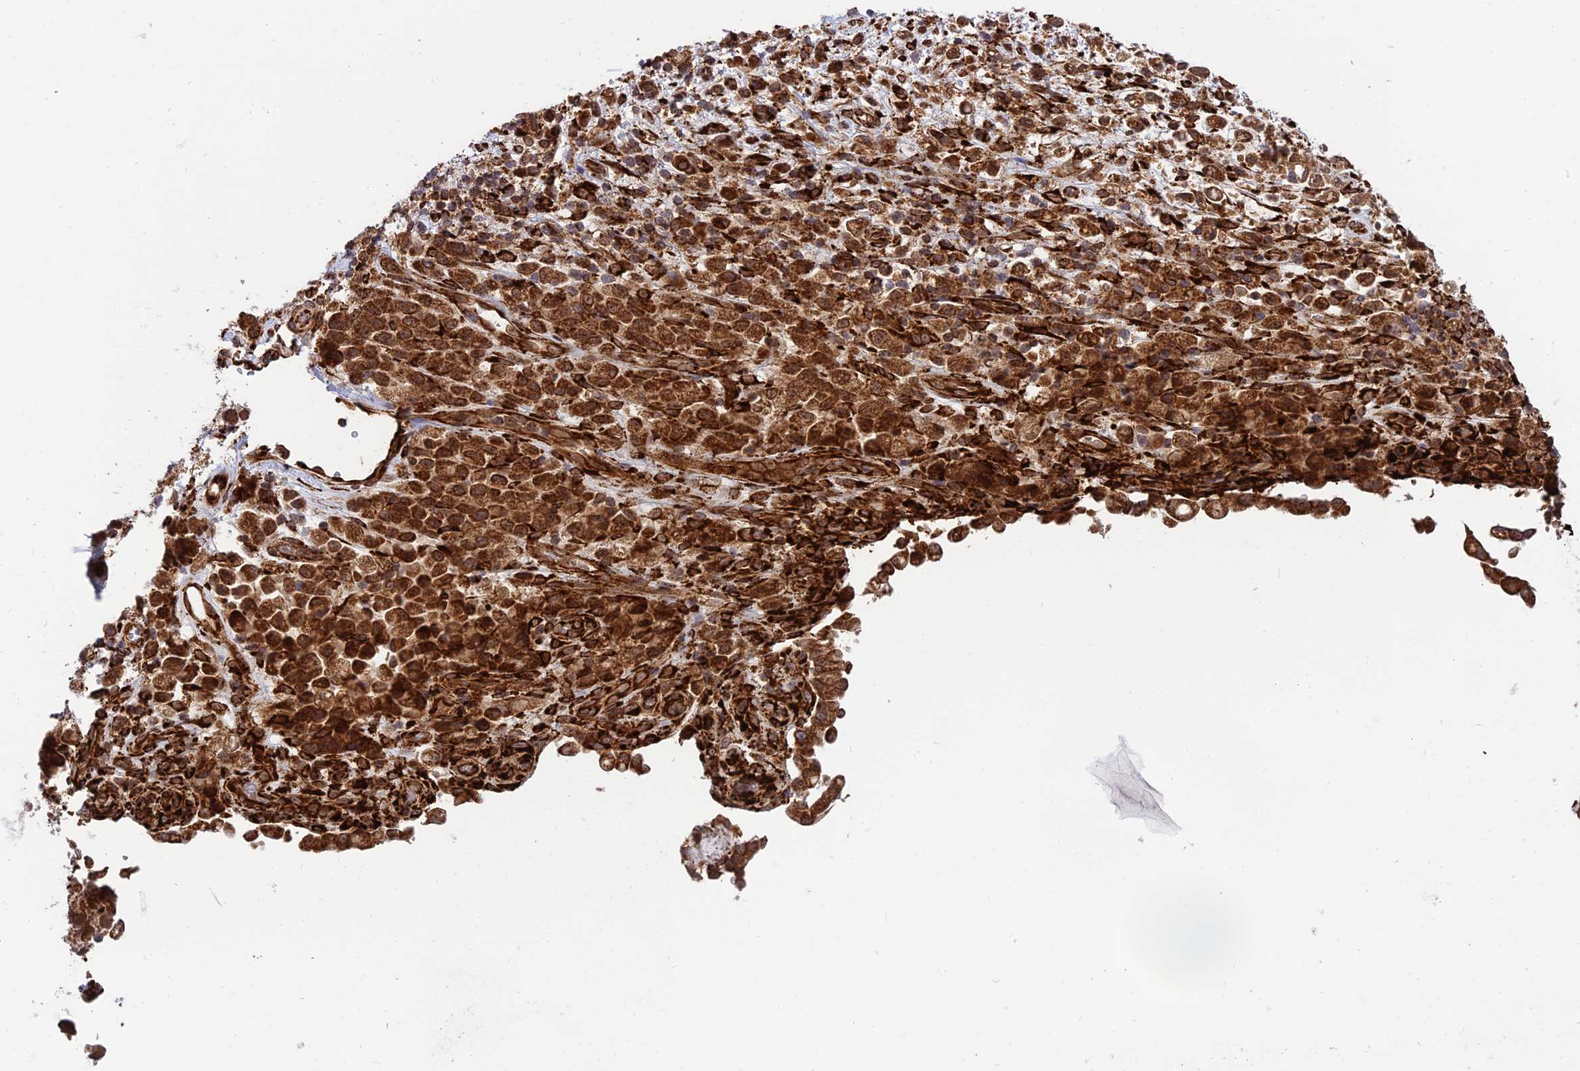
{"staining": {"intensity": "strong", "quantity": ">75%", "location": "cytoplasmic/membranous"}, "tissue": "stomach cancer", "cell_type": "Tumor cells", "image_type": "cancer", "snomed": [{"axis": "morphology", "description": "Adenocarcinoma, NOS"}, {"axis": "topography", "description": "Stomach"}], "caption": "Immunohistochemistry (DAB (3,3'-diaminobenzidine)) staining of human adenocarcinoma (stomach) shows strong cytoplasmic/membranous protein positivity in about >75% of tumor cells.", "gene": "CRTAP", "patient": {"sex": "female", "age": 60}}